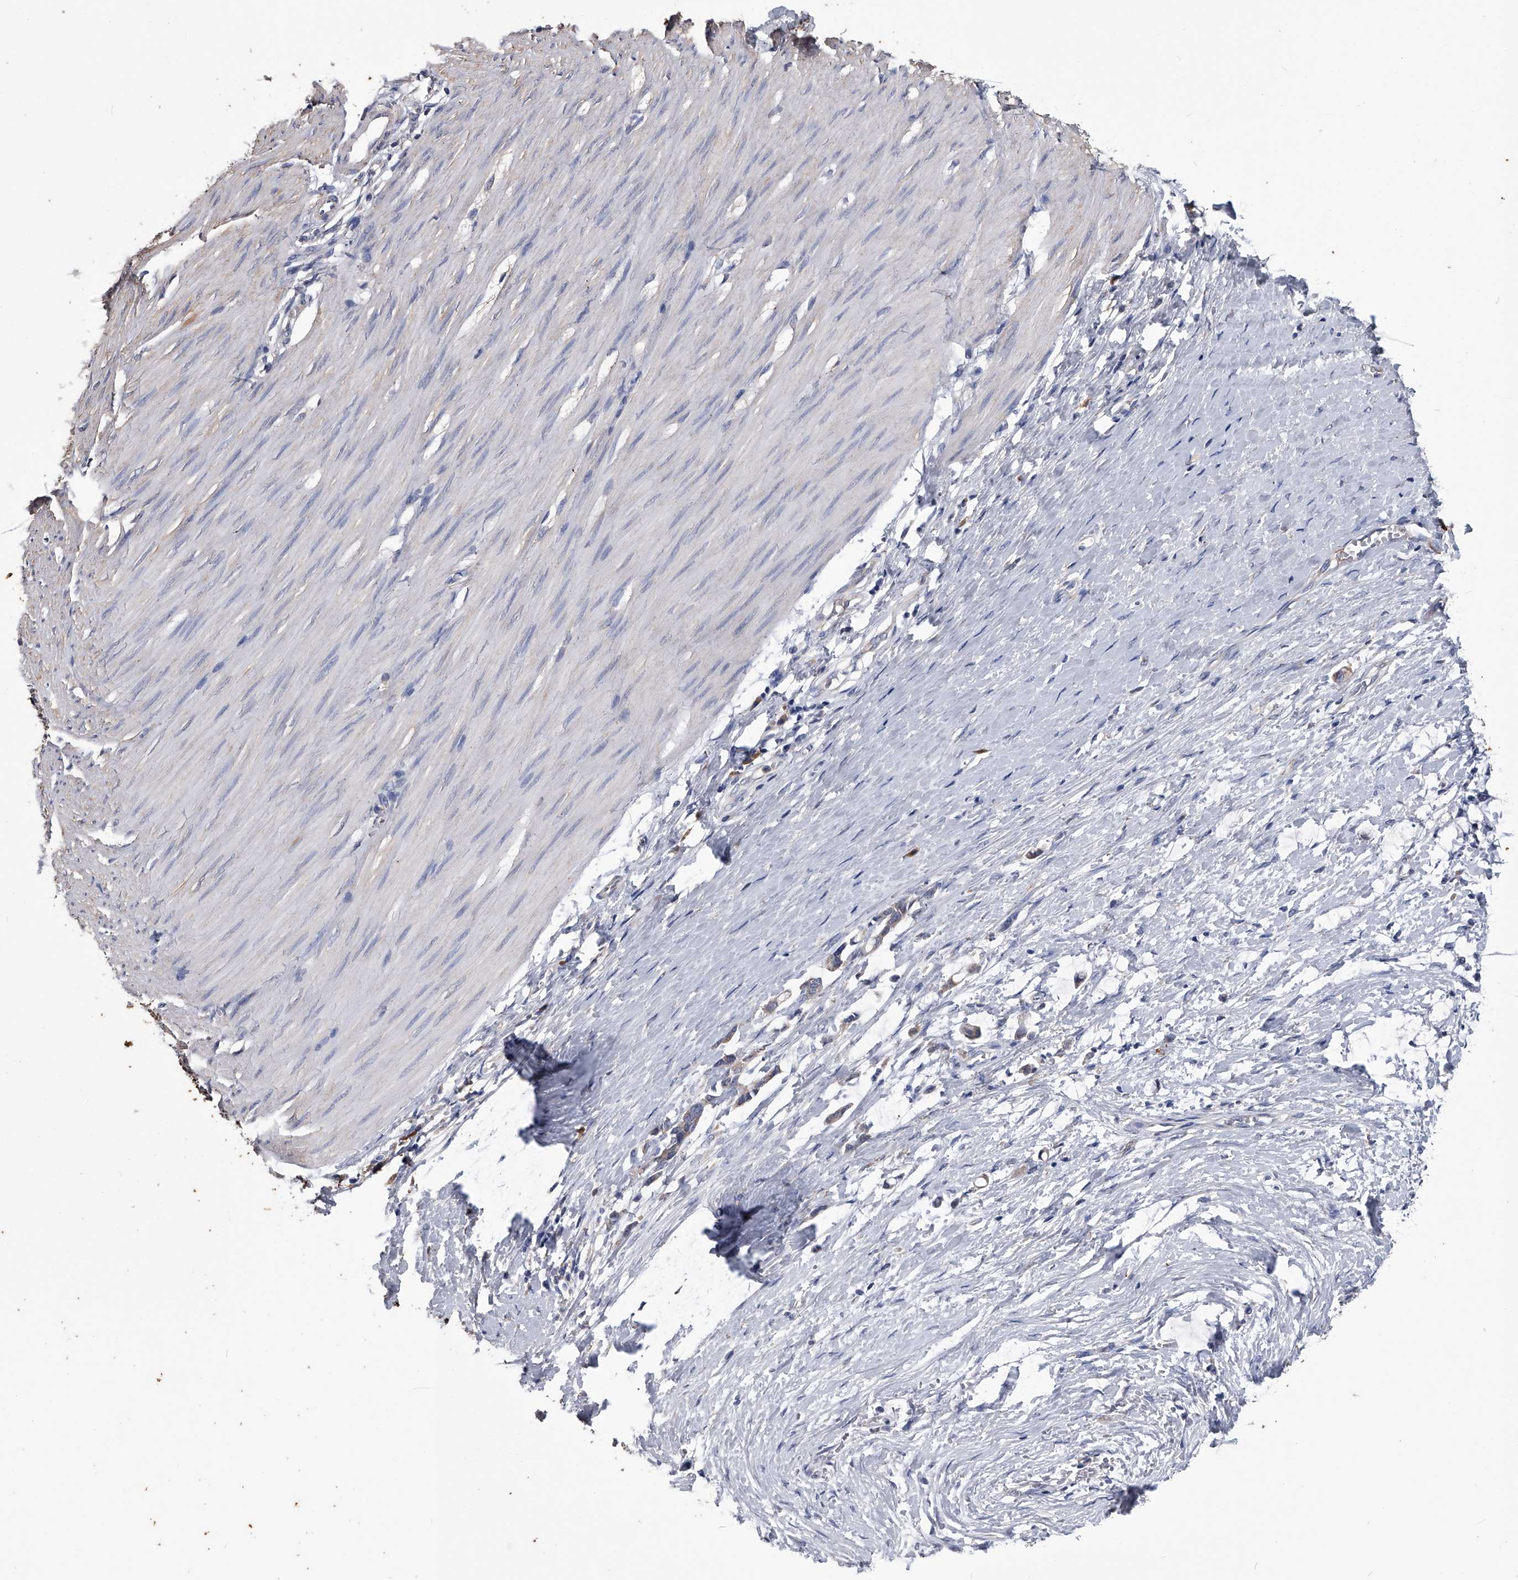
{"staining": {"intensity": "weak", "quantity": "25%-75%", "location": "cytoplasmic/membranous"}, "tissue": "smooth muscle", "cell_type": "Smooth muscle cells", "image_type": "normal", "snomed": [{"axis": "morphology", "description": "Normal tissue, NOS"}, {"axis": "morphology", "description": "Adenocarcinoma, NOS"}, {"axis": "topography", "description": "Colon"}, {"axis": "topography", "description": "Peripheral nerve tissue"}], "caption": "An immunohistochemistry histopathology image of normal tissue is shown. Protein staining in brown highlights weak cytoplasmic/membranous positivity in smooth muscle within smooth muscle cells.", "gene": "OAT", "patient": {"sex": "male", "age": 14}}